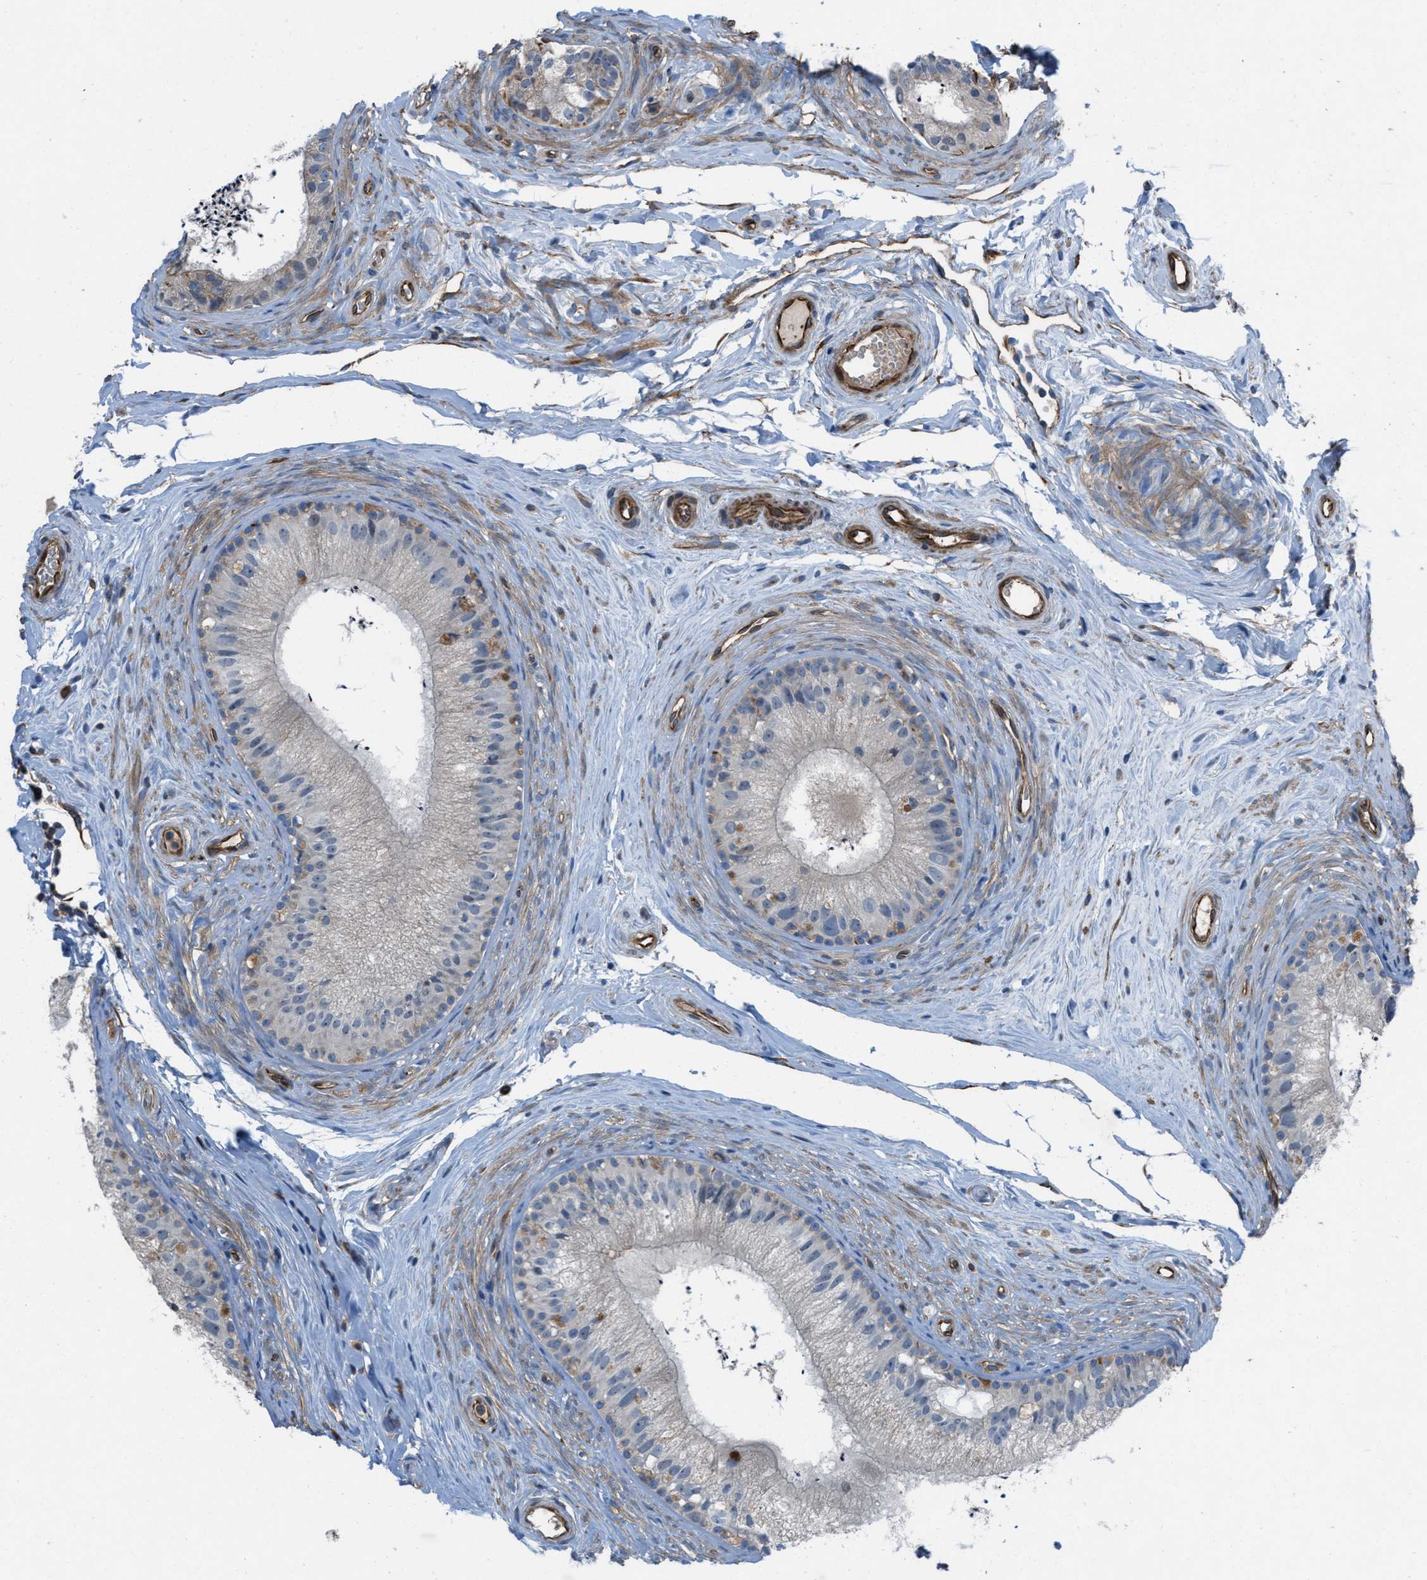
{"staining": {"intensity": "weak", "quantity": "<25%", "location": "cytoplasmic/membranous"}, "tissue": "epididymis", "cell_type": "Glandular cells", "image_type": "normal", "snomed": [{"axis": "morphology", "description": "Normal tissue, NOS"}, {"axis": "topography", "description": "Epididymis"}], "caption": "Glandular cells show no significant protein expression in benign epididymis.", "gene": "SLC6A9", "patient": {"sex": "male", "age": 56}}